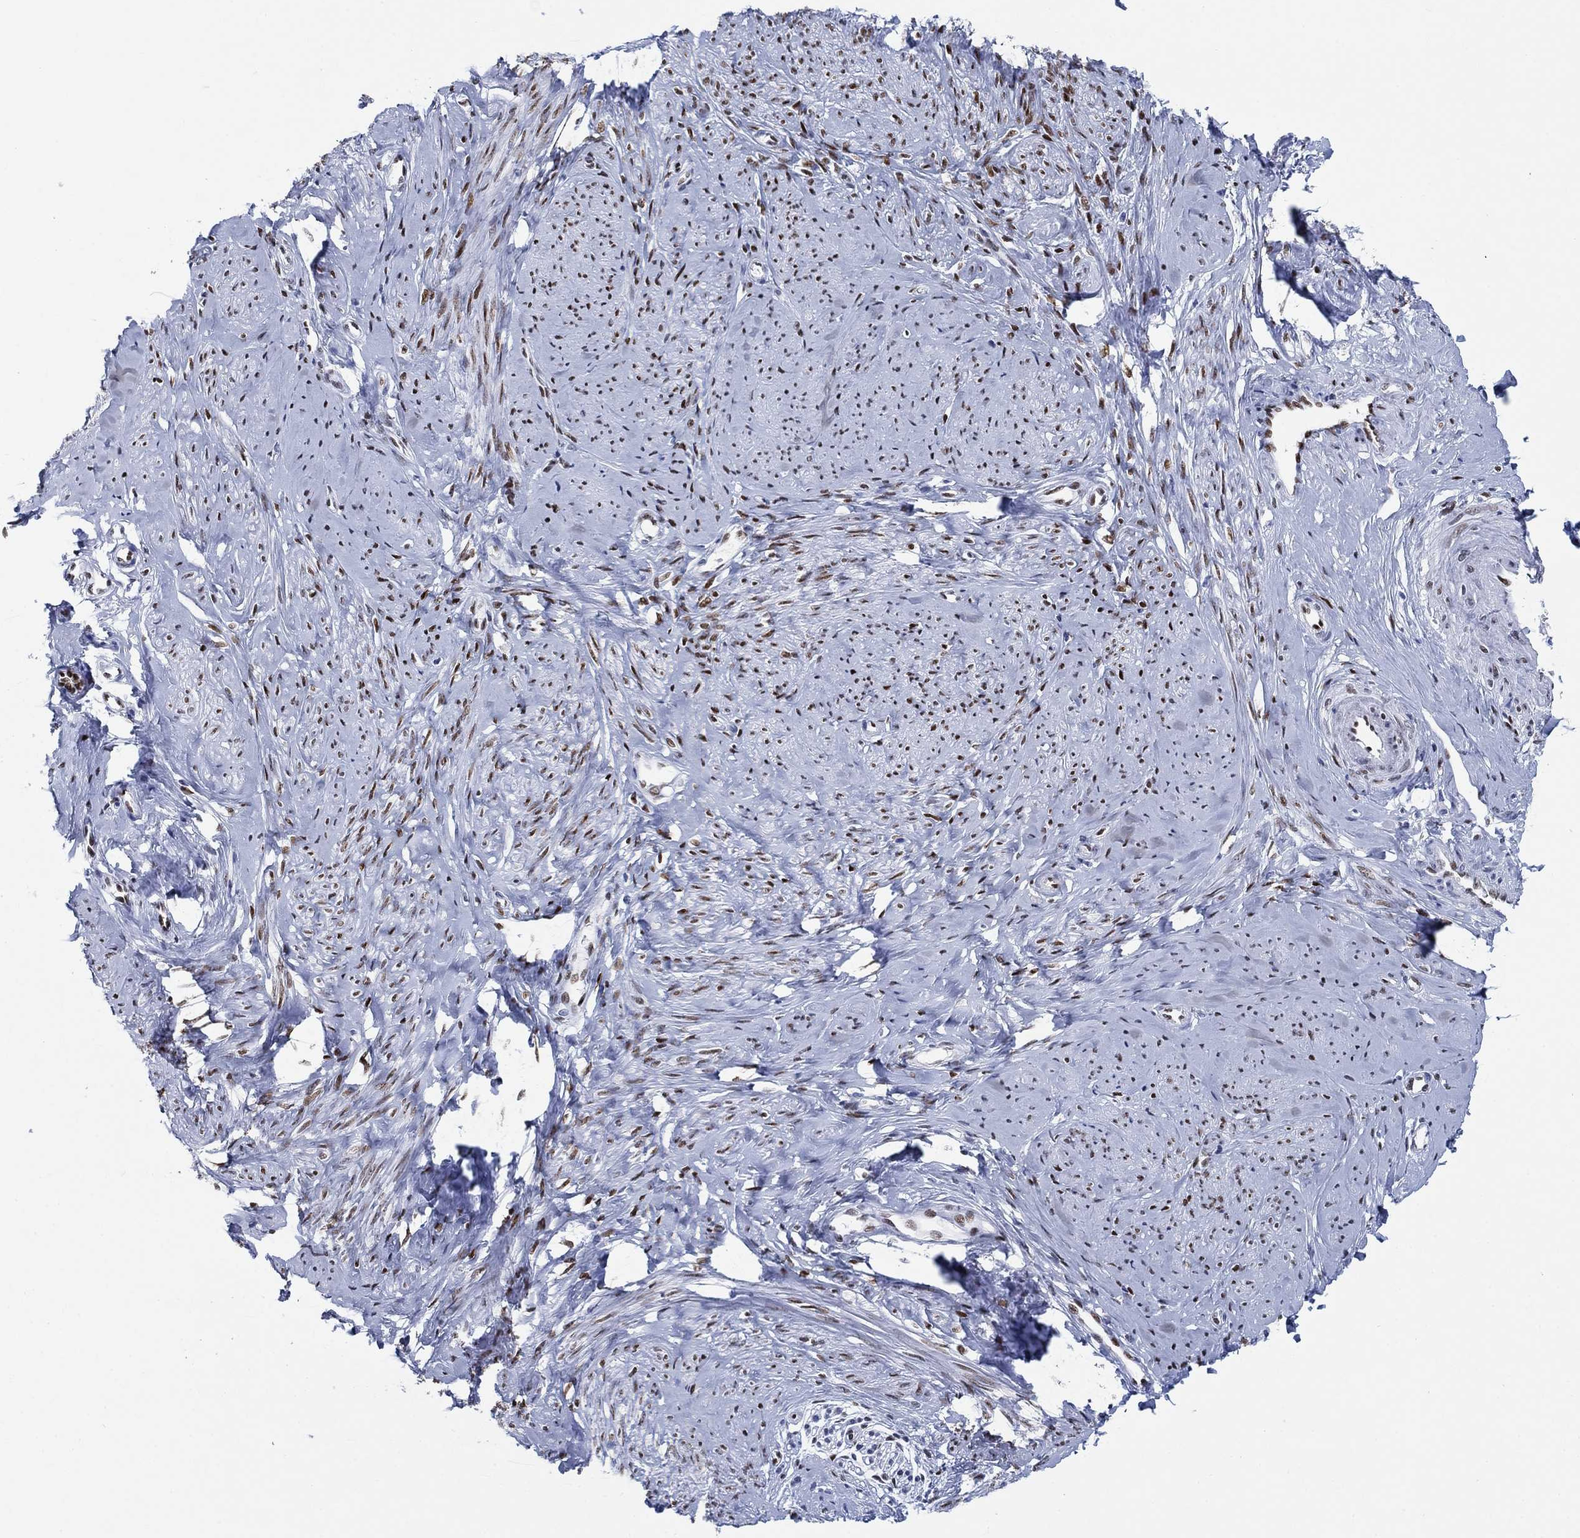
{"staining": {"intensity": "strong", "quantity": "25%-75%", "location": "nuclear"}, "tissue": "smooth muscle", "cell_type": "Smooth muscle cells", "image_type": "normal", "snomed": [{"axis": "morphology", "description": "Normal tissue, NOS"}, {"axis": "topography", "description": "Smooth muscle"}], "caption": "Immunohistochemical staining of unremarkable smooth muscle shows strong nuclear protein staining in approximately 25%-75% of smooth muscle cells.", "gene": "ZEB1", "patient": {"sex": "female", "age": 48}}